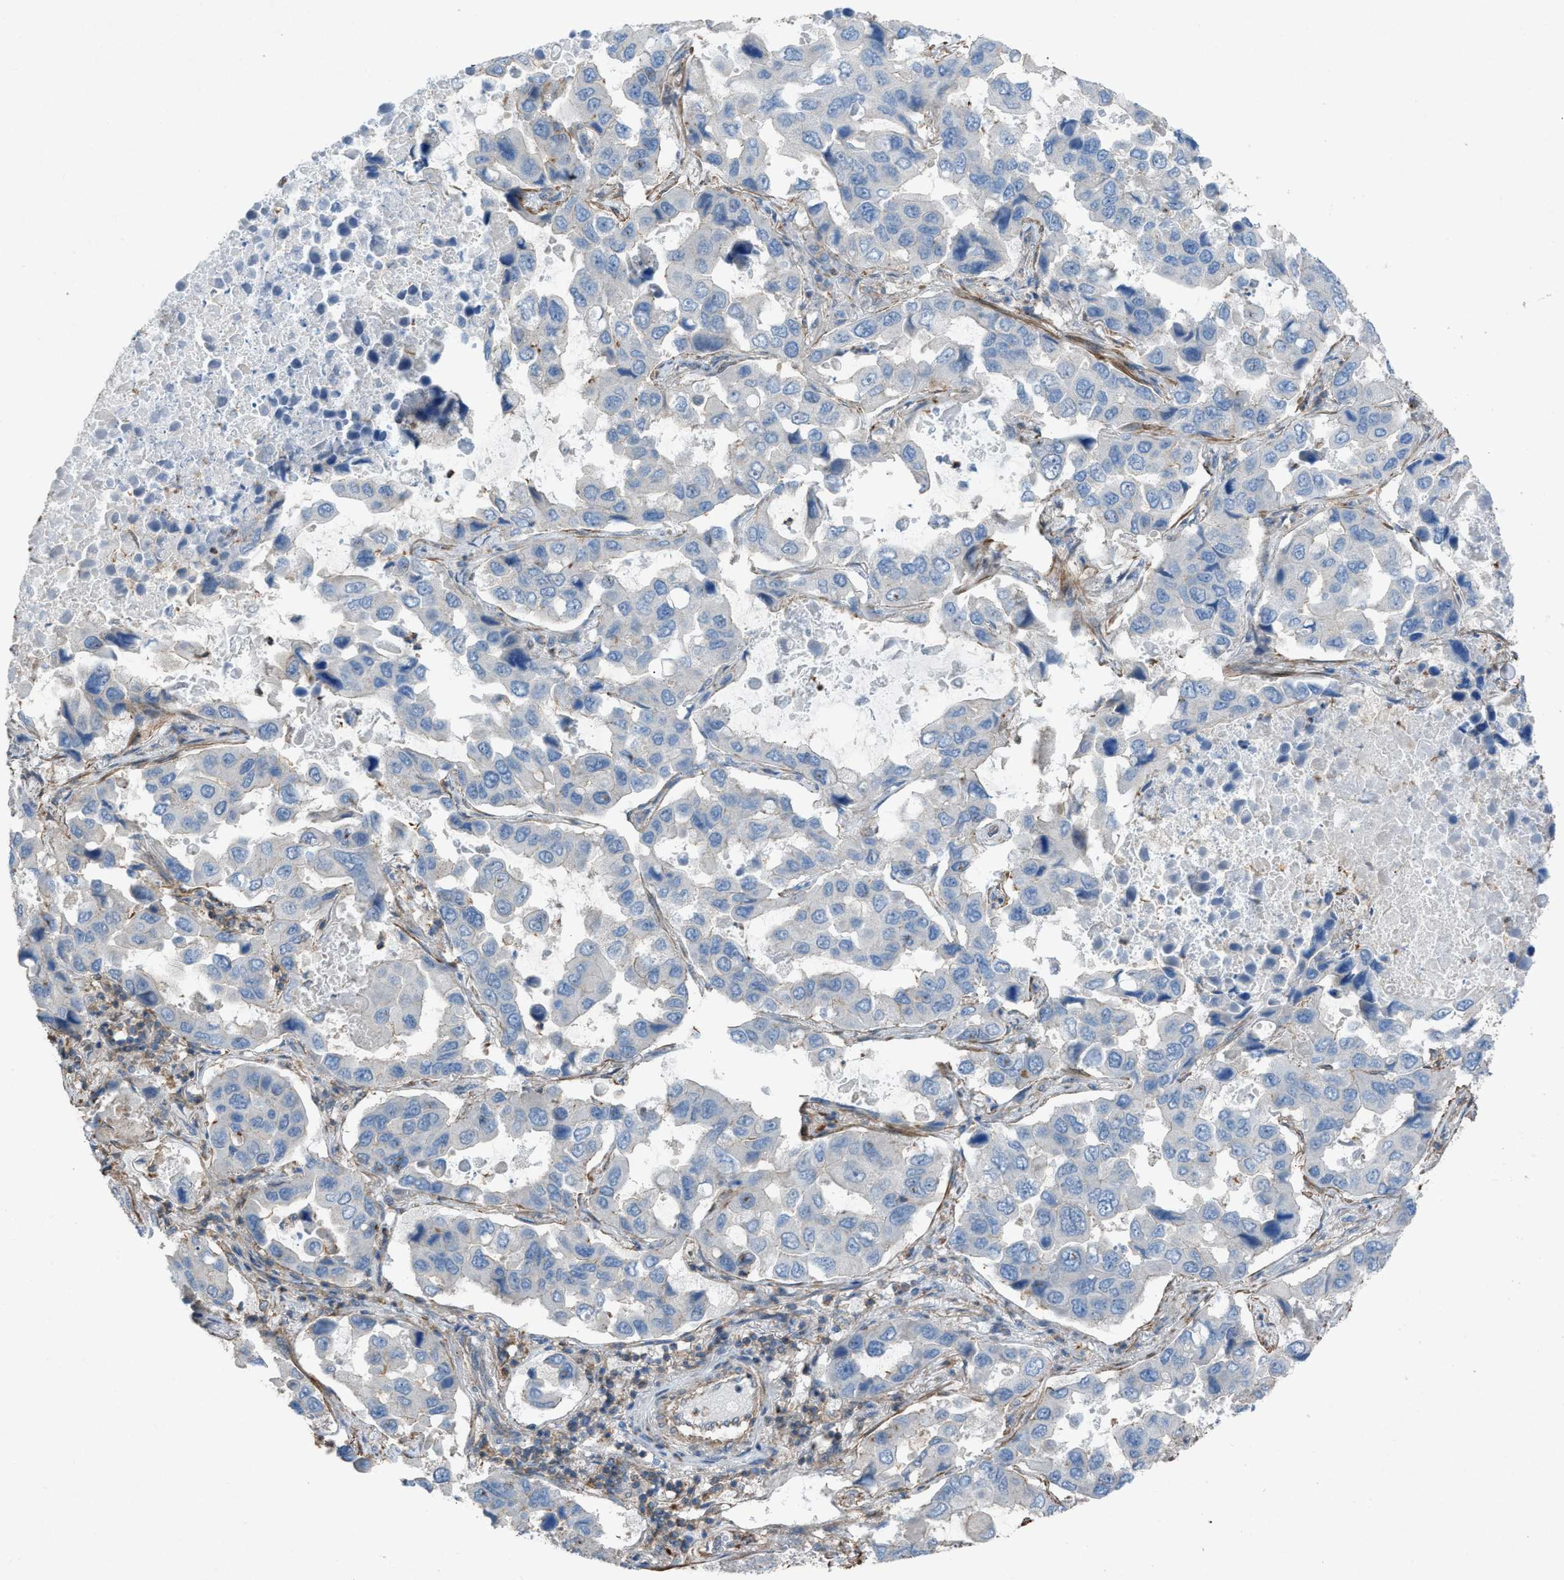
{"staining": {"intensity": "negative", "quantity": "none", "location": "none"}, "tissue": "lung cancer", "cell_type": "Tumor cells", "image_type": "cancer", "snomed": [{"axis": "morphology", "description": "Adenocarcinoma, NOS"}, {"axis": "topography", "description": "Lung"}], "caption": "IHC photomicrograph of human lung cancer (adenocarcinoma) stained for a protein (brown), which demonstrates no expression in tumor cells.", "gene": "NCK2", "patient": {"sex": "male", "age": 64}}